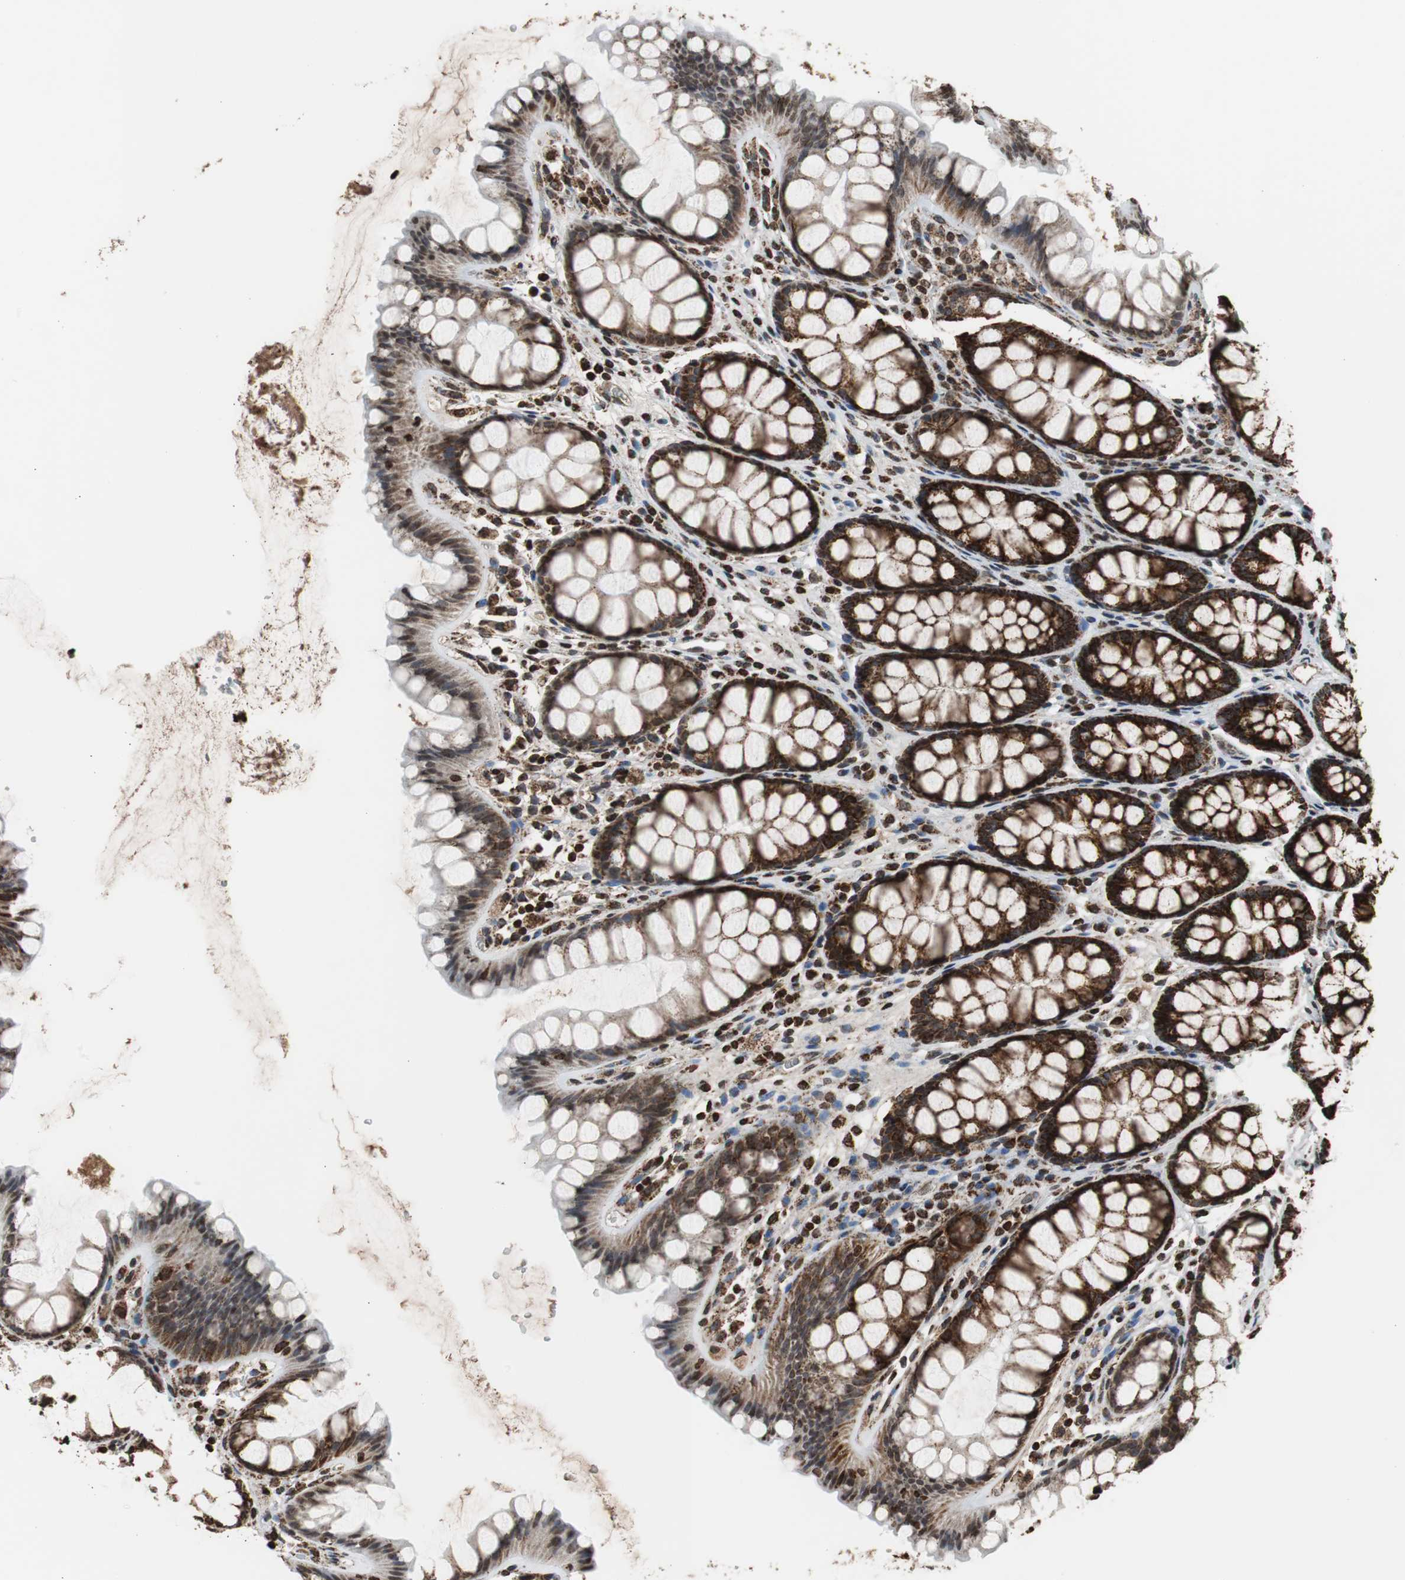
{"staining": {"intensity": "moderate", "quantity": ">75%", "location": "cytoplasmic/membranous"}, "tissue": "colon", "cell_type": "Endothelial cells", "image_type": "normal", "snomed": [{"axis": "morphology", "description": "Normal tissue, NOS"}, {"axis": "topography", "description": "Colon"}], "caption": "Protein analysis of benign colon shows moderate cytoplasmic/membranous staining in about >75% of endothelial cells.", "gene": "HSPA9", "patient": {"sex": "female", "age": 55}}